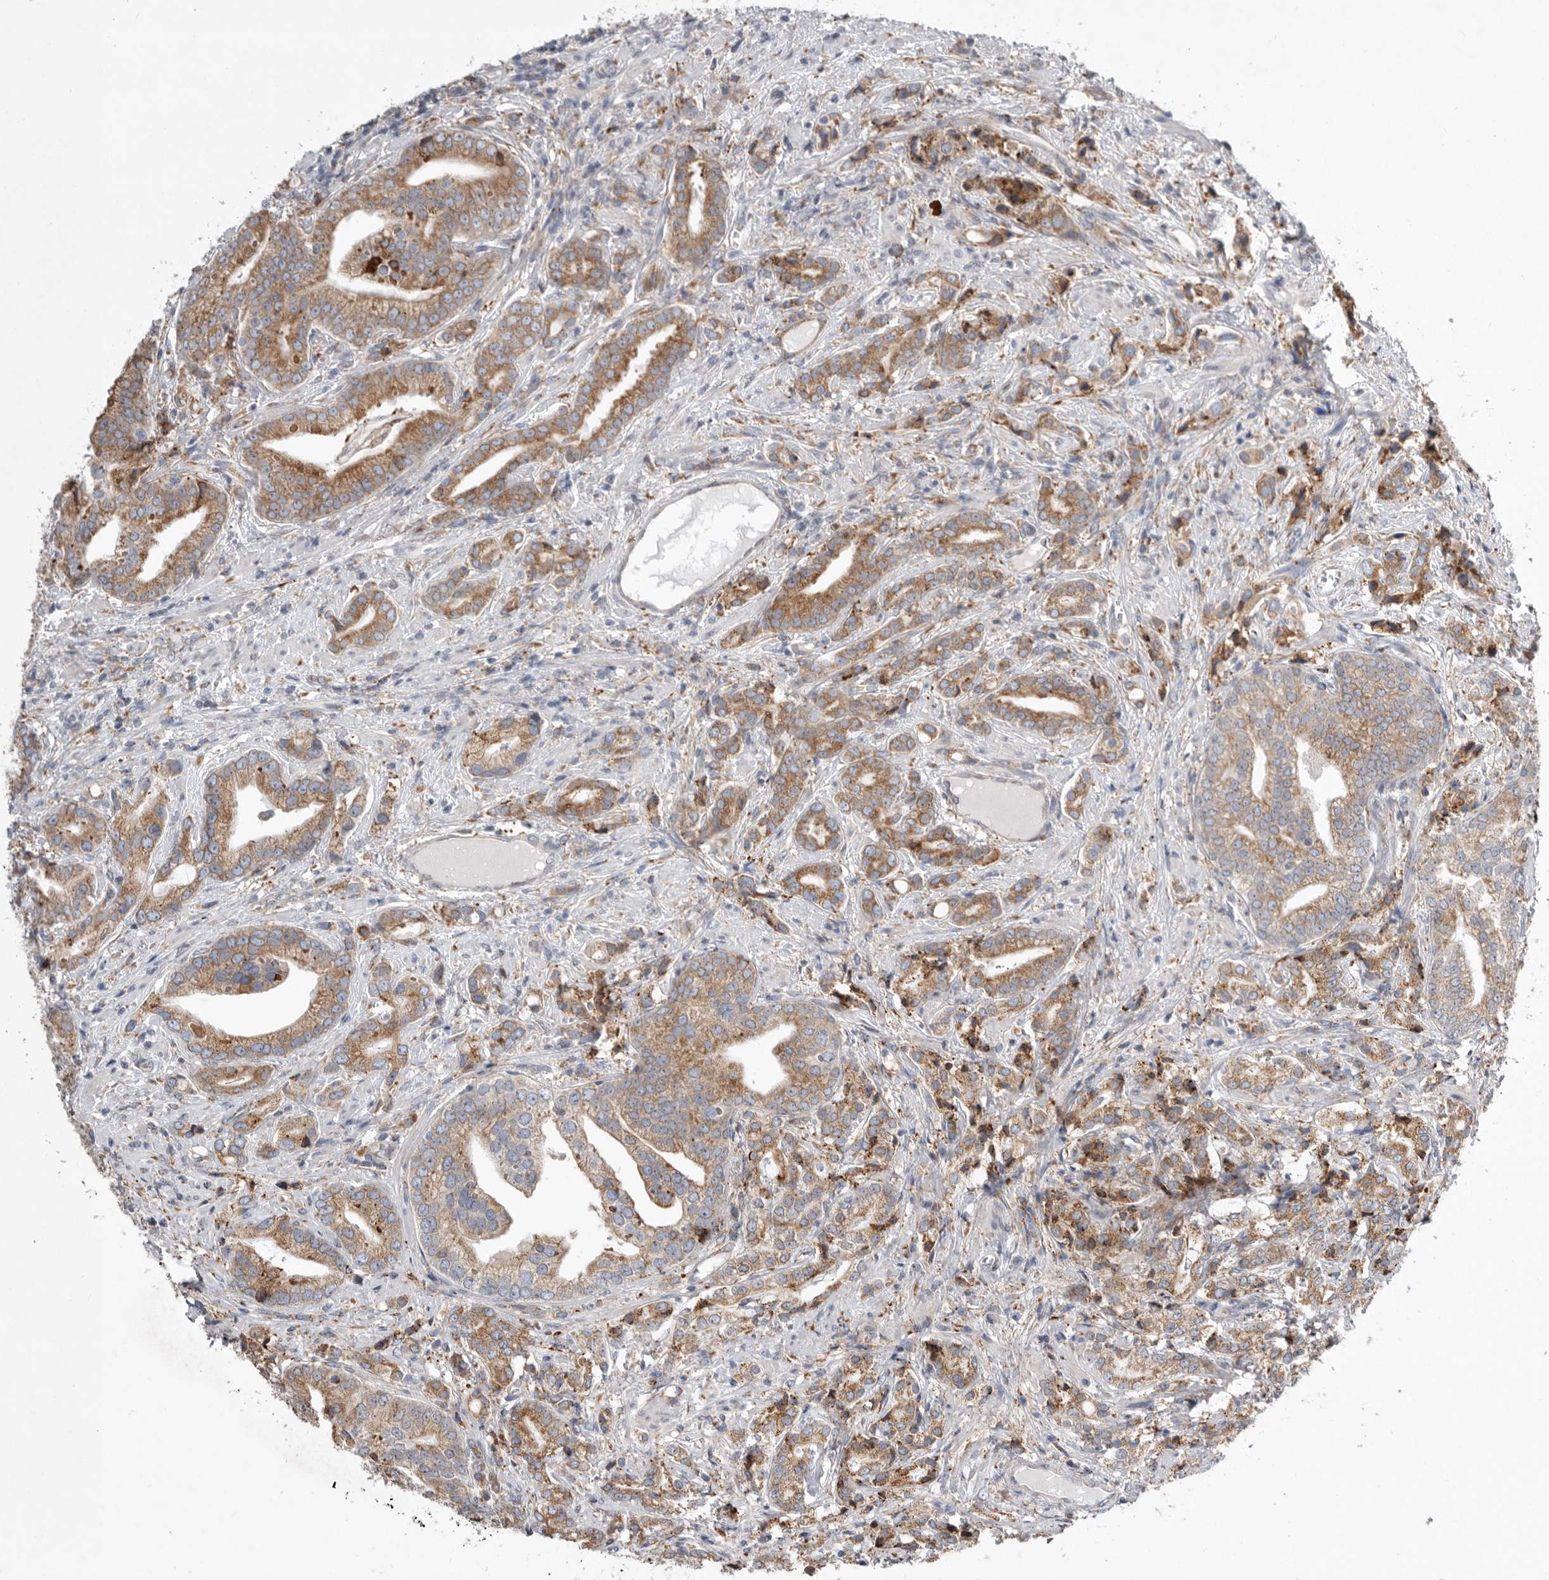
{"staining": {"intensity": "moderate", "quantity": ">75%", "location": "cytoplasmic/membranous"}, "tissue": "prostate cancer", "cell_type": "Tumor cells", "image_type": "cancer", "snomed": [{"axis": "morphology", "description": "Adenocarcinoma, High grade"}, {"axis": "topography", "description": "Prostate"}], "caption": "Tumor cells show medium levels of moderate cytoplasmic/membranous expression in about >75% of cells in human high-grade adenocarcinoma (prostate).", "gene": "GANAB", "patient": {"sex": "male", "age": 57}}